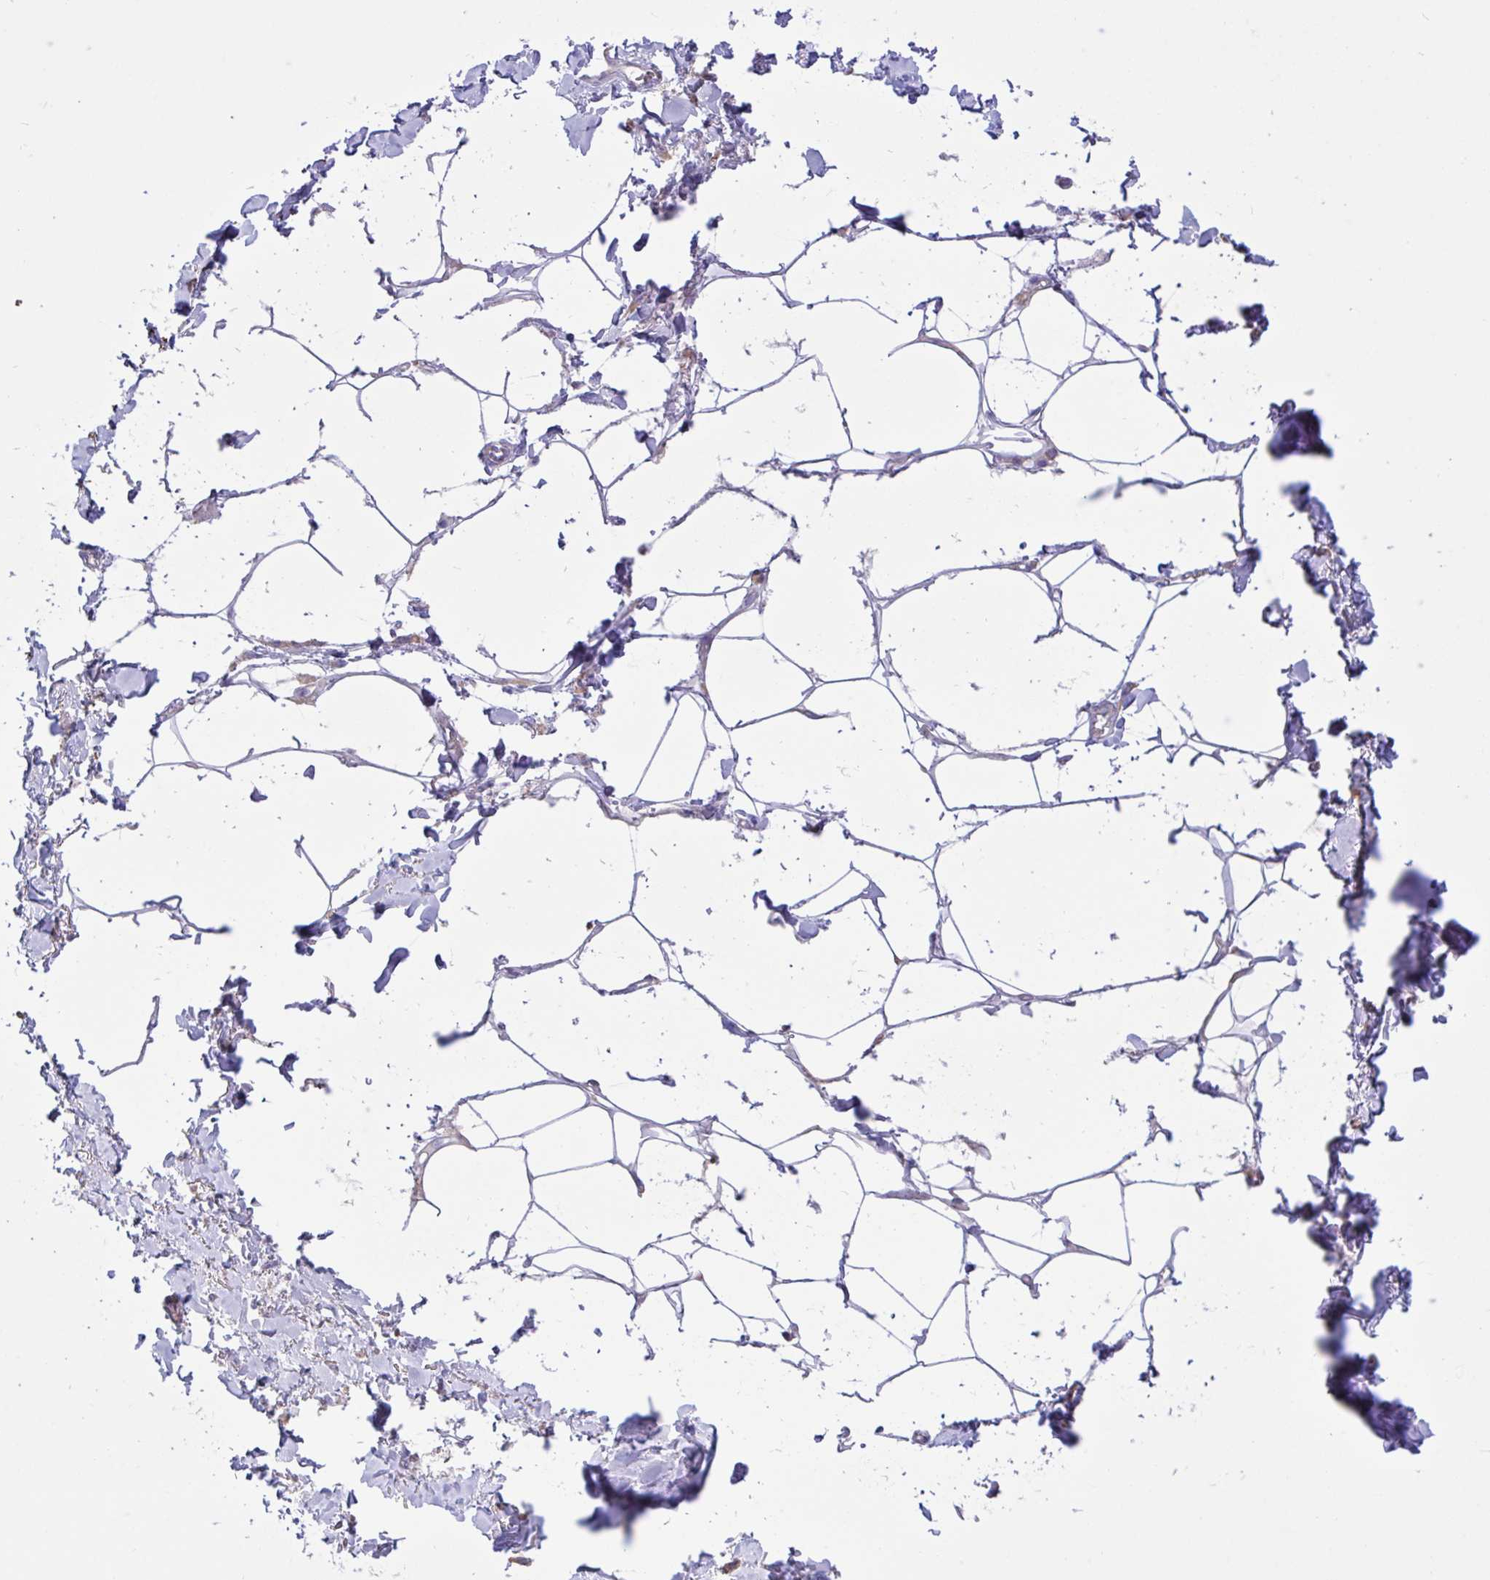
{"staining": {"intensity": "negative", "quantity": "none", "location": "none"}, "tissue": "adipose tissue", "cell_type": "Adipocytes", "image_type": "normal", "snomed": [{"axis": "morphology", "description": "Normal tissue, NOS"}, {"axis": "topography", "description": "Vagina"}, {"axis": "topography", "description": "Peripheral nerve tissue"}], "caption": "Adipose tissue was stained to show a protein in brown. There is no significant staining in adipocytes.", "gene": "DSC3", "patient": {"sex": "female", "age": 71}}